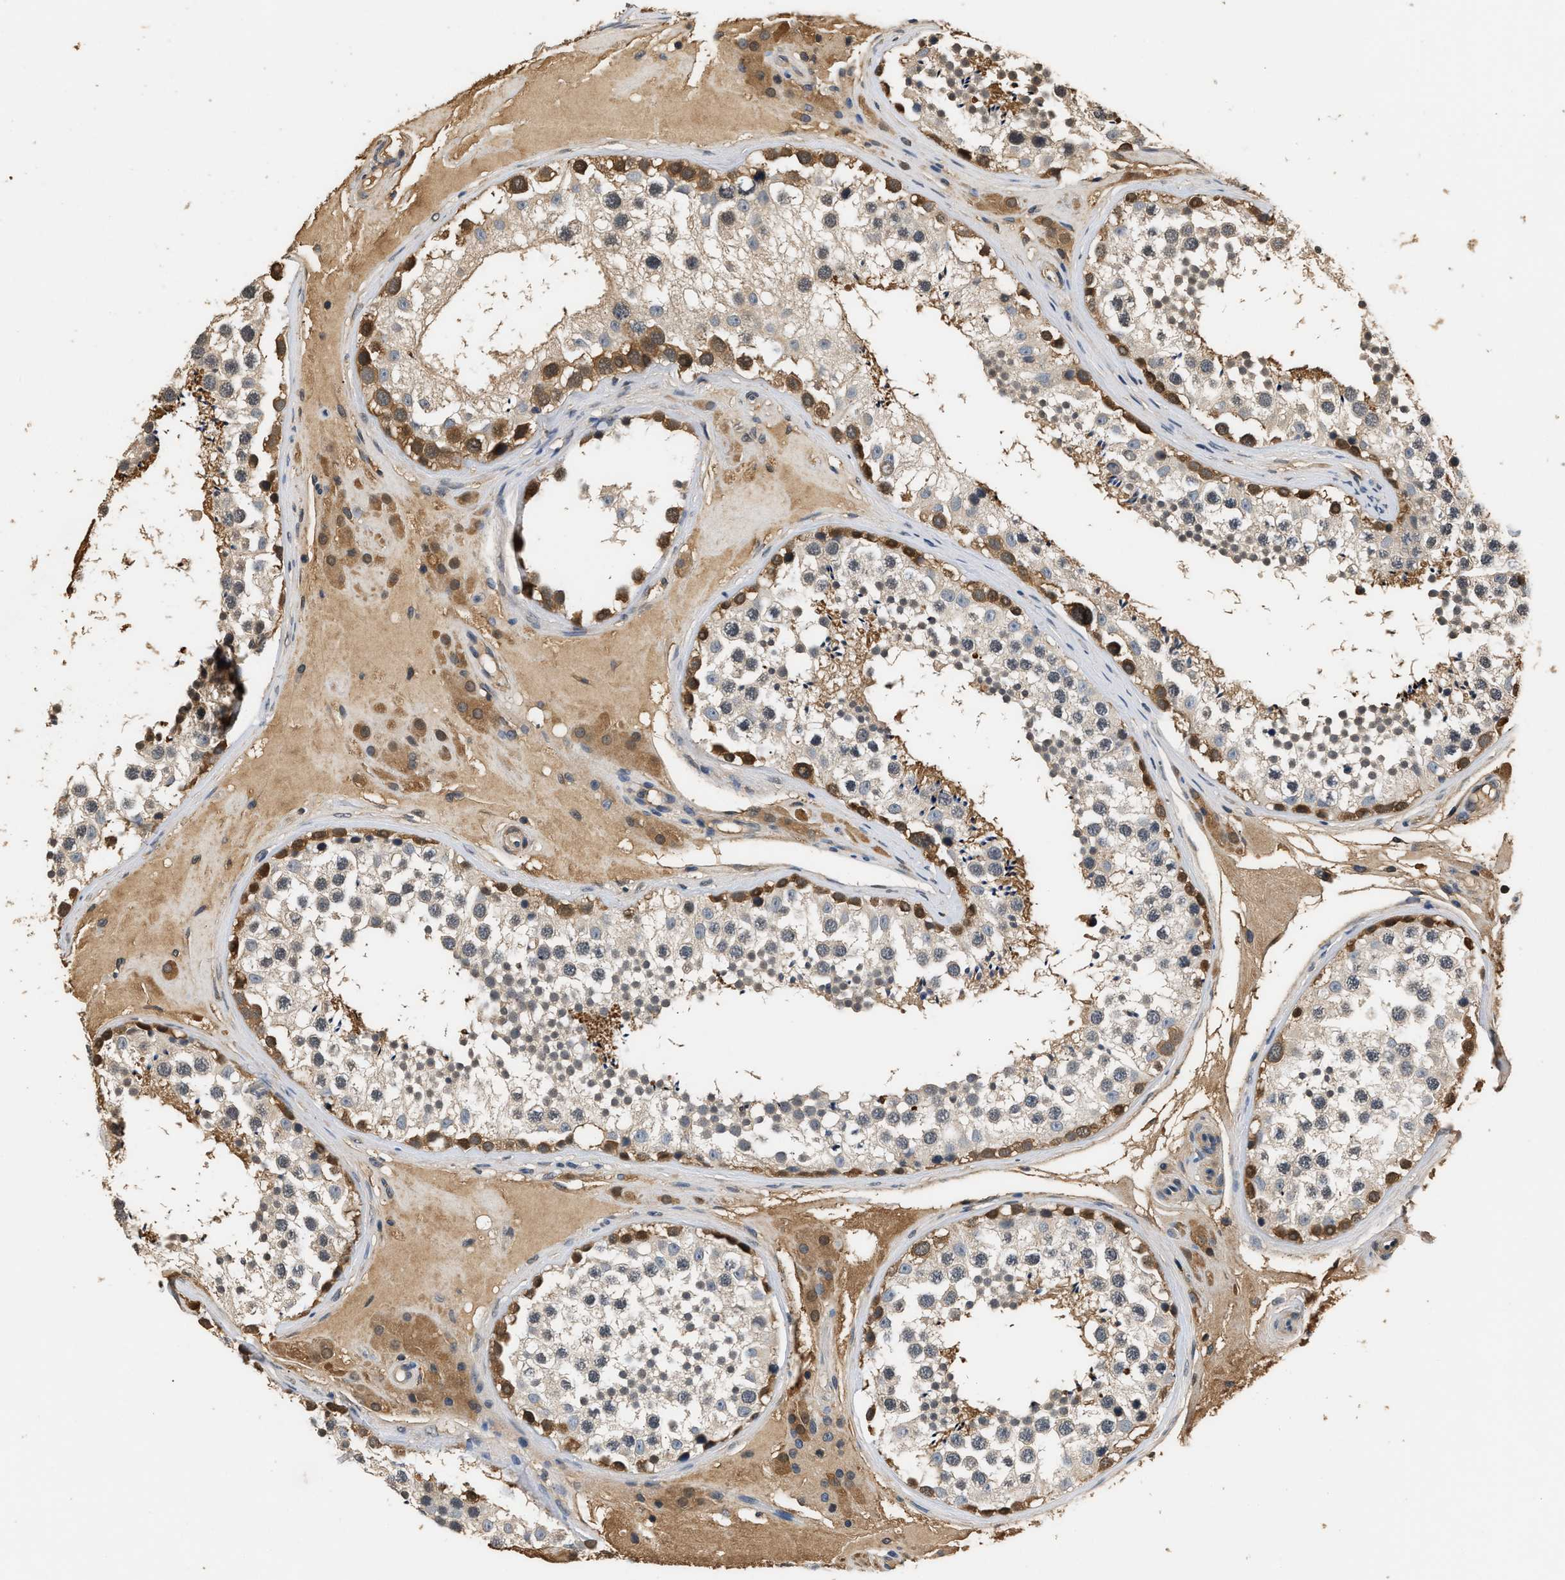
{"staining": {"intensity": "moderate", "quantity": "<25%", "location": "cytoplasmic/membranous"}, "tissue": "testis", "cell_type": "Cells in seminiferous ducts", "image_type": "normal", "snomed": [{"axis": "morphology", "description": "Normal tissue, NOS"}, {"axis": "topography", "description": "Testis"}], "caption": "Human testis stained for a protein (brown) exhibits moderate cytoplasmic/membranous positive positivity in about <25% of cells in seminiferous ducts.", "gene": "GPI", "patient": {"sex": "male", "age": 46}}